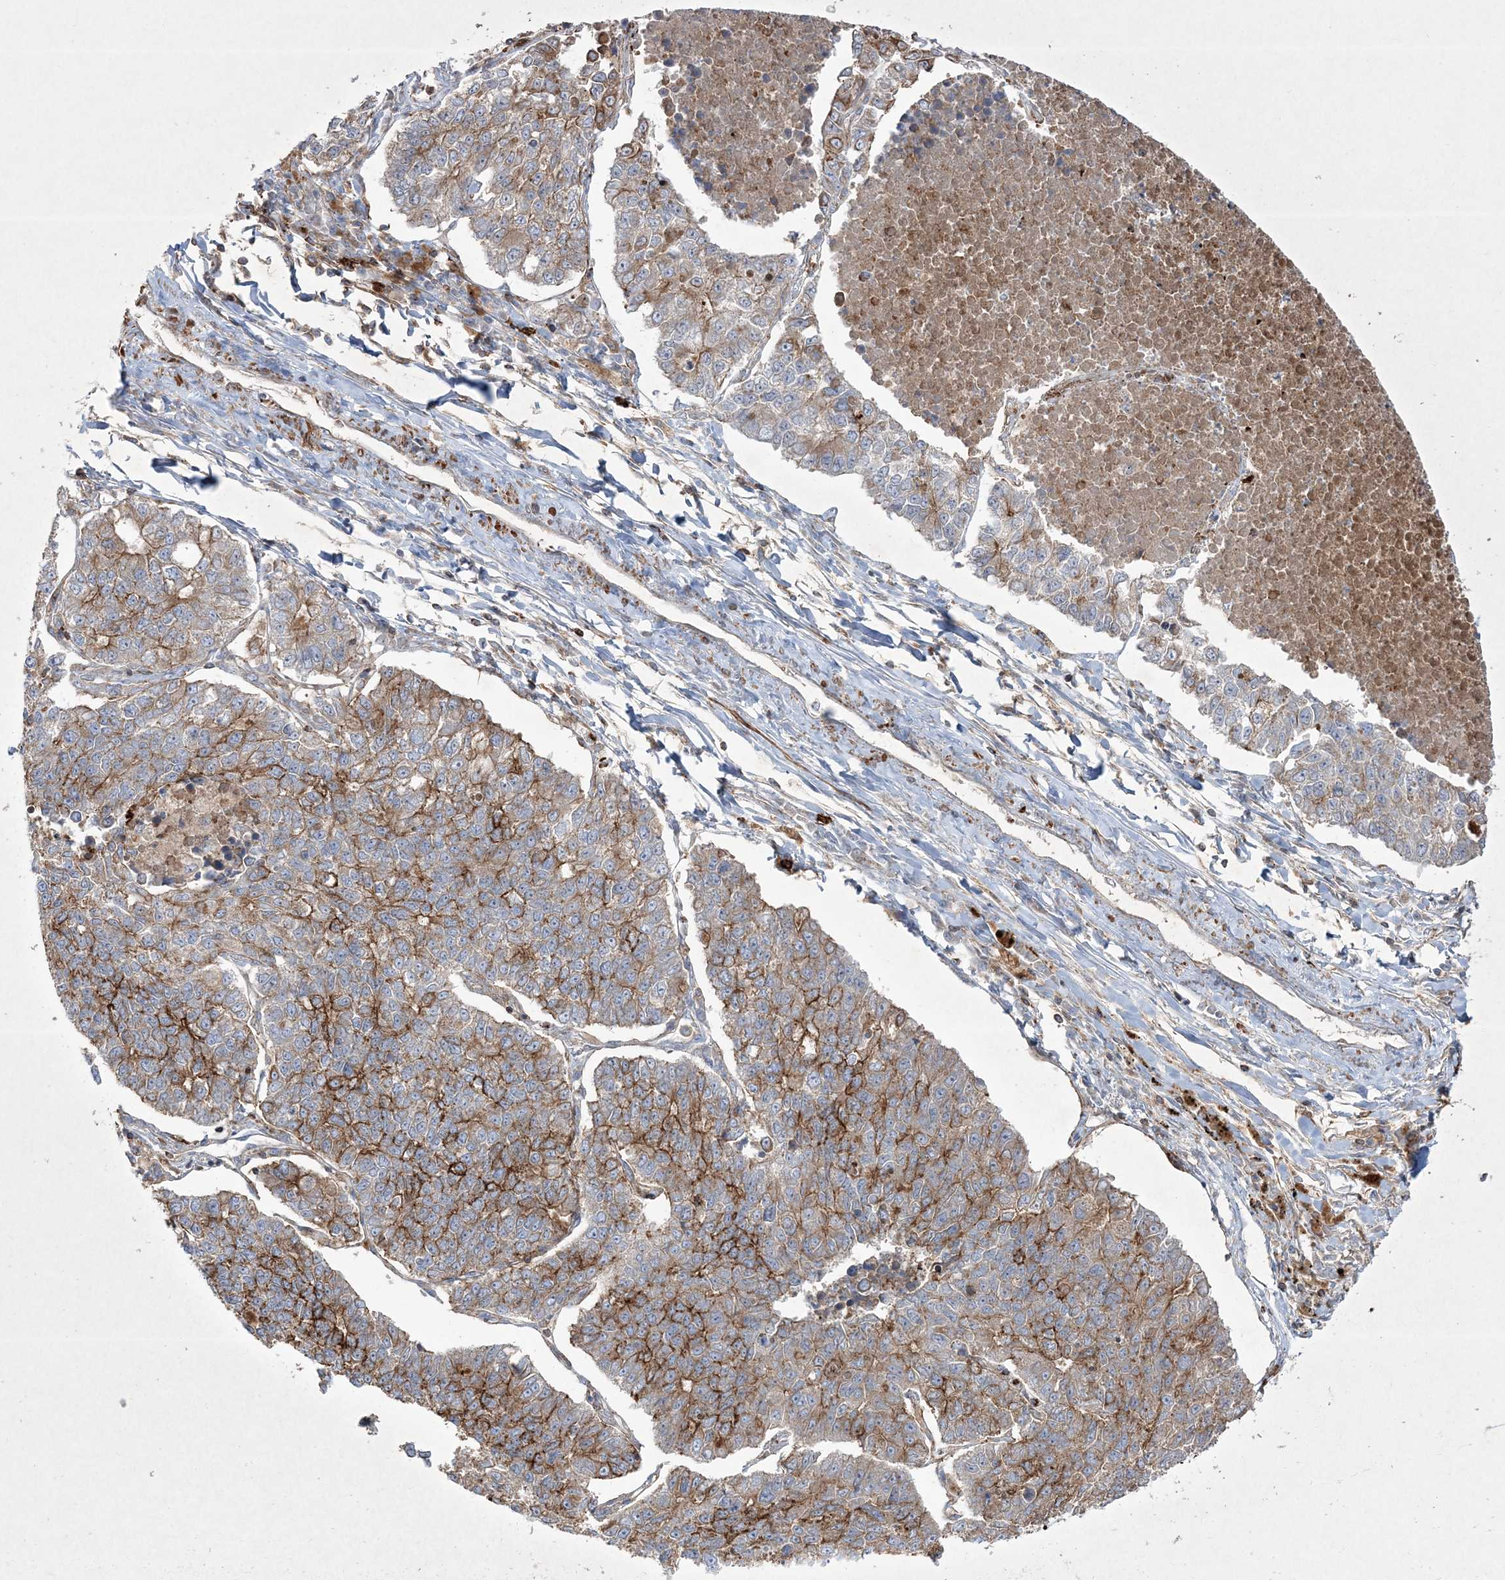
{"staining": {"intensity": "strong", "quantity": "<25%", "location": "cytoplasmic/membranous"}, "tissue": "lung cancer", "cell_type": "Tumor cells", "image_type": "cancer", "snomed": [{"axis": "morphology", "description": "Adenocarcinoma, NOS"}, {"axis": "topography", "description": "Lung"}], "caption": "A histopathology image of human lung cancer stained for a protein demonstrates strong cytoplasmic/membranous brown staining in tumor cells.", "gene": "RICTOR", "patient": {"sex": "male", "age": 49}}